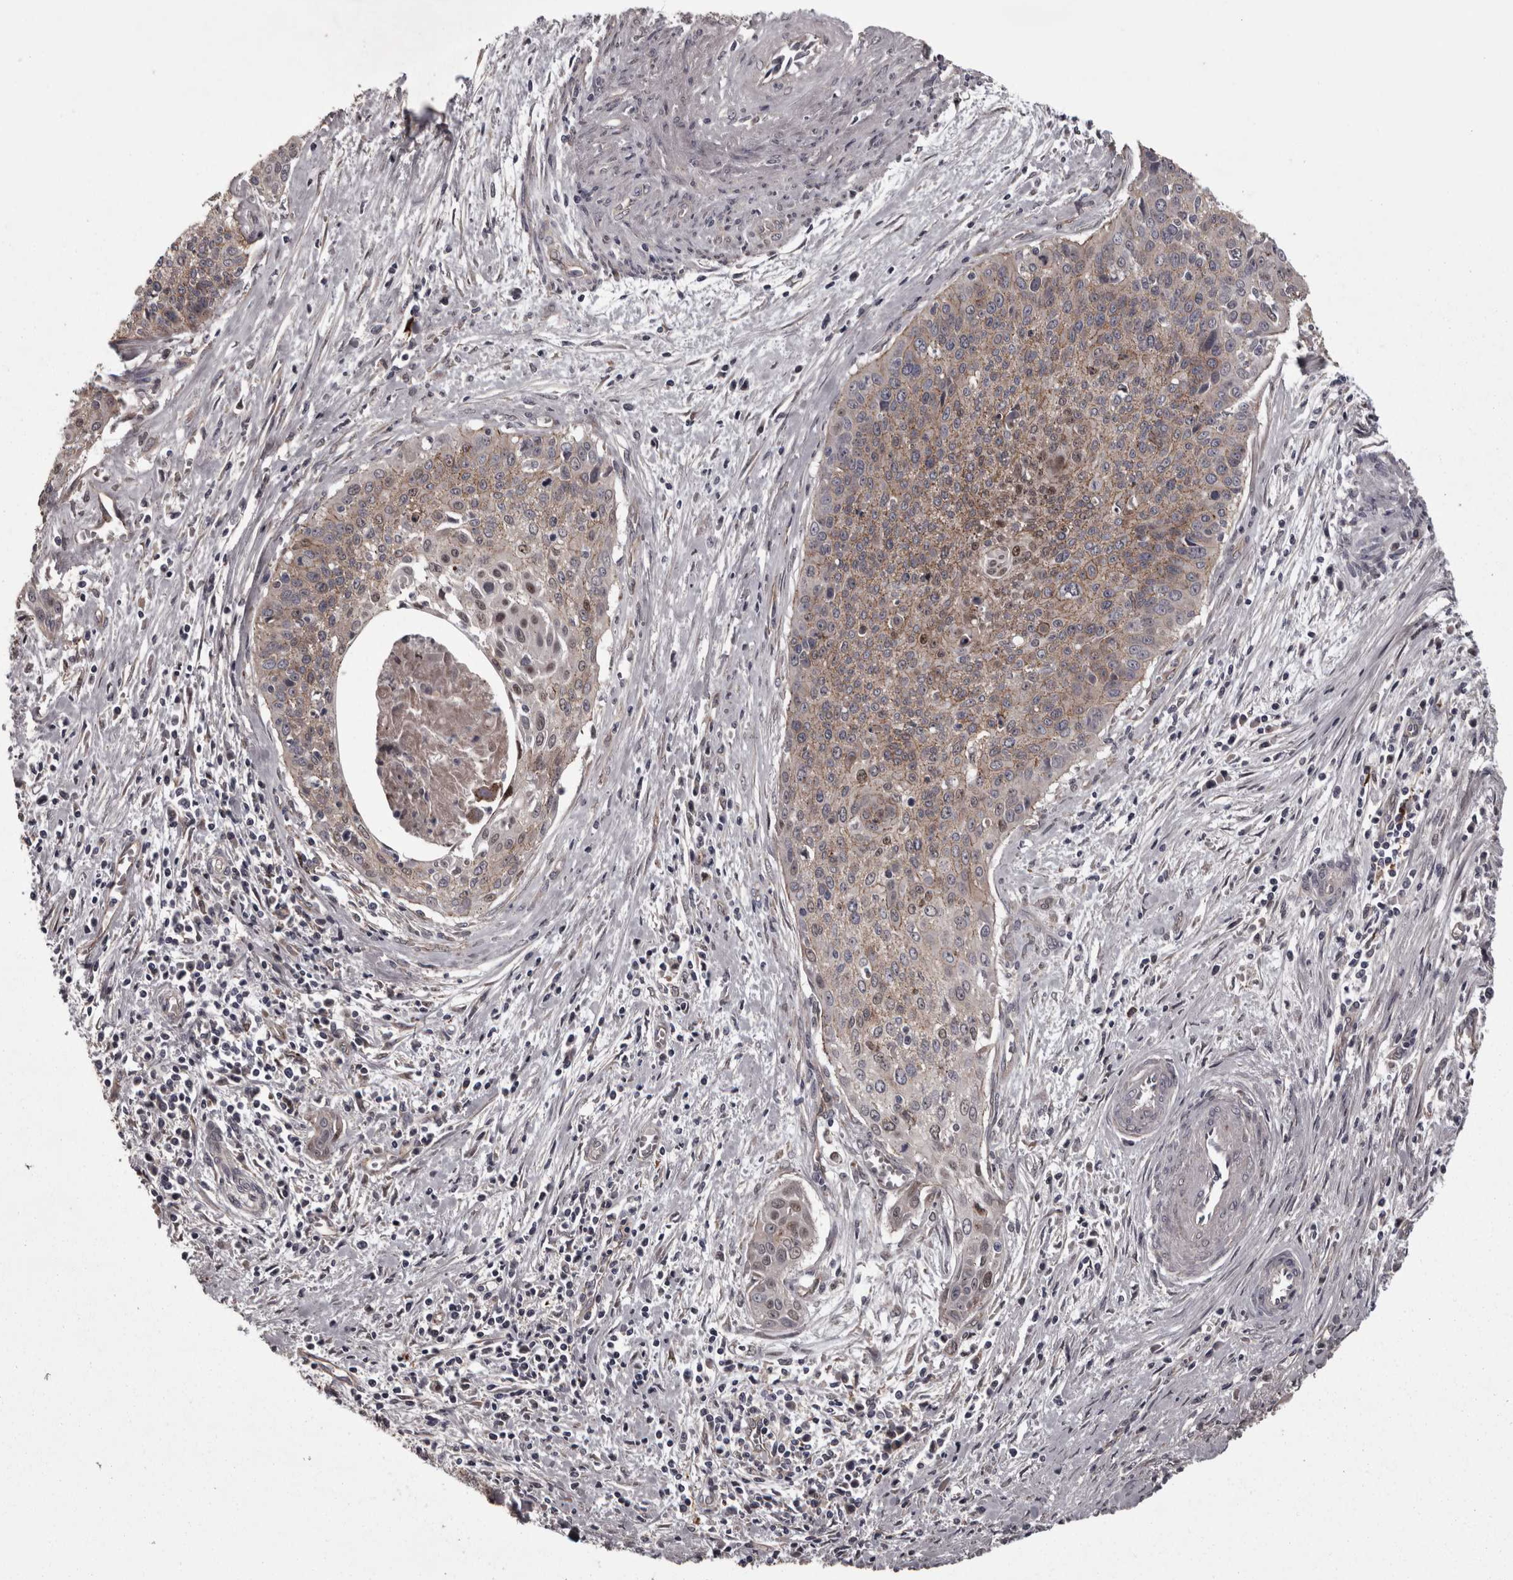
{"staining": {"intensity": "weak", "quantity": ">75%", "location": "cytoplasmic/membranous"}, "tissue": "cervical cancer", "cell_type": "Tumor cells", "image_type": "cancer", "snomed": [{"axis": "morphology", "description": "Squamous cell carcinoma, NOS"}, {"axis": "topography", "description": "Cervix"}], "caption": "Protein analysis of squamous cell carcinoma (cervical) tissue reveals weak cytoplasmic/membranous staining in about >75% of tumor cells. (DAB (3,3'-diaminobenzidine) IHC with brightfield microscopy, high magnification).", "gene": "PCDH17", "patient": {"sex": "female", "age": 55}}